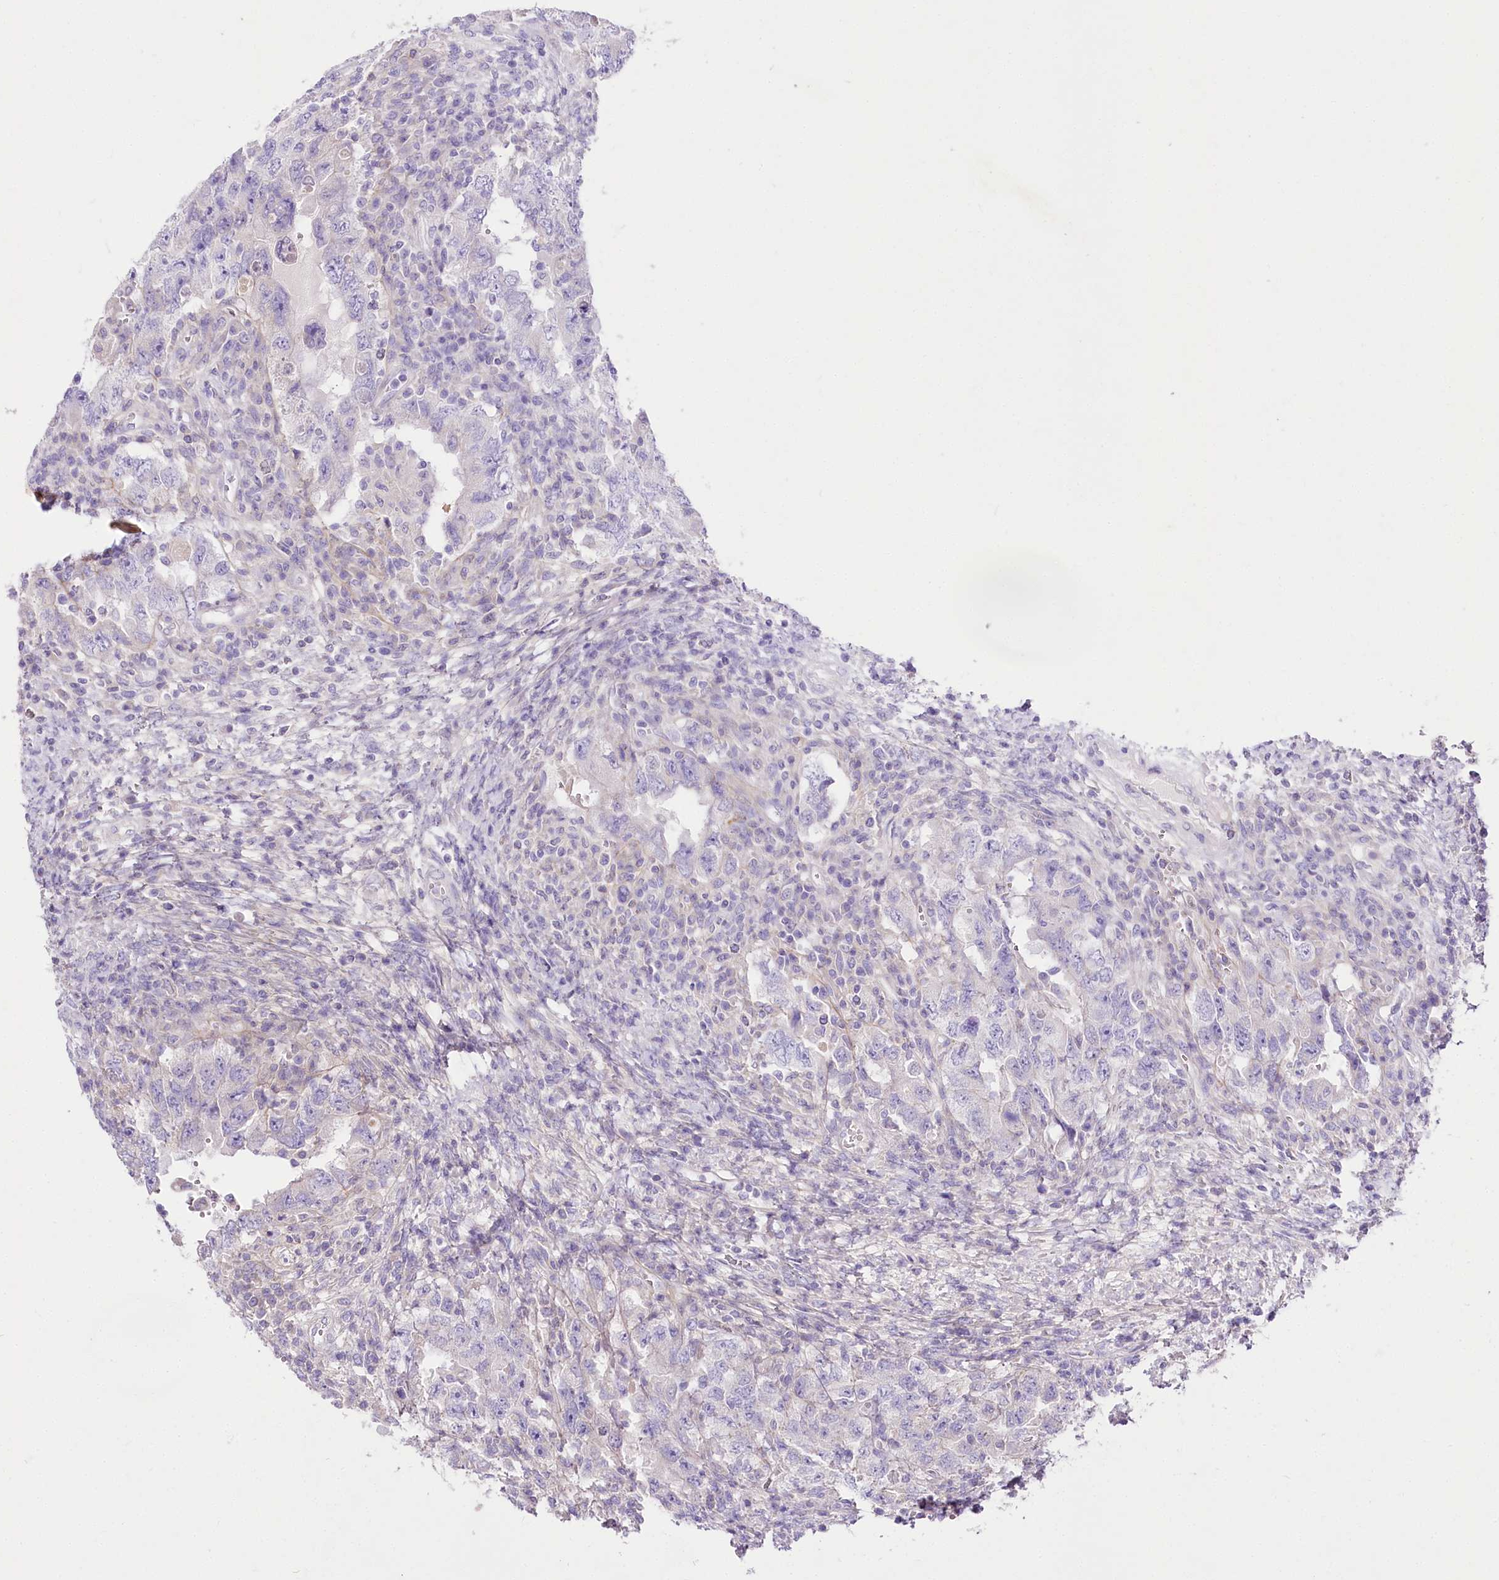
{"staining": {"intensity": "negative", "quantity": "none", "location": "none"}, "tissue": "testis cancer", "cell_type": "Tumor cells", "image_type": "cancer", "snomed": [{"axis": "morphology", "description": "Carcinoma, Embryonal, NOS"}, {"axis": "topography", "description": "Testis"}], "caption": "The immunohistochemistry (IHC) micrograph has no significant staining in tumor cells of testis embryonal carcinoma tissue.", "gene": "LRRC14B", "patient": {"sex": "male", "age": 26}}